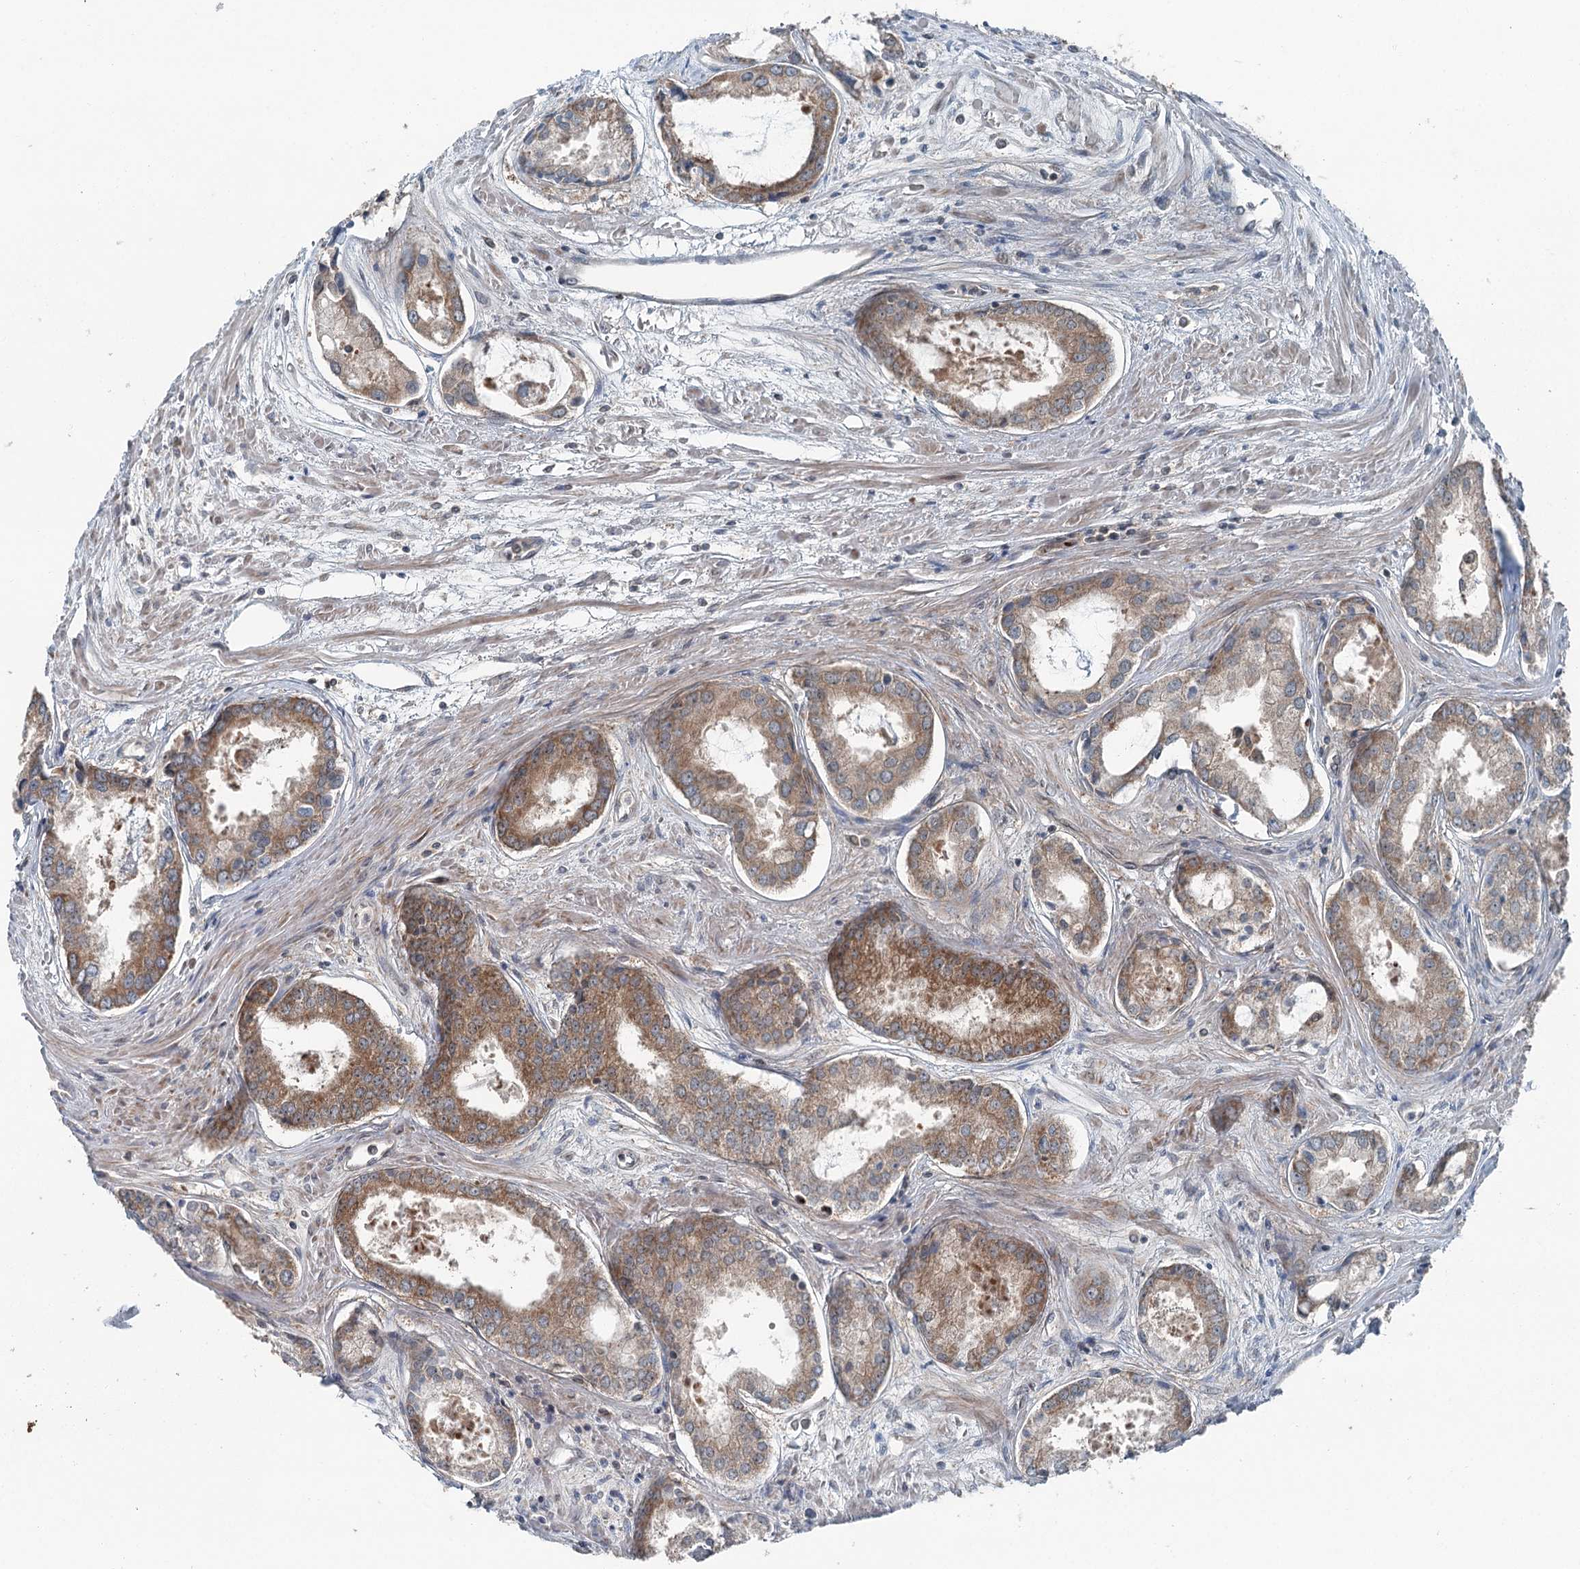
{"staining": {"intensity": "moderate", "quantity": ">75%", "location": "cytoplasmic/membranous"}, "tissue": "prostate cancer", "cell_type": "Tumor cells", "image_type": "cancer", "snomed": [{"axis": "morphology", "description": "Adenocarcinoma, Low grade"}, {"axis": "topography", "description": "Prostate"}], "caption": "Prostate low-grade adenocarcinoma stained with DAB immunohistochemistry demonstrates medium levels of moderate cytoplasmic/membranous positivity in about >75% of tumor cells.", "gene": "WAPL", "patient": {"sex": "male", "age": 68}}